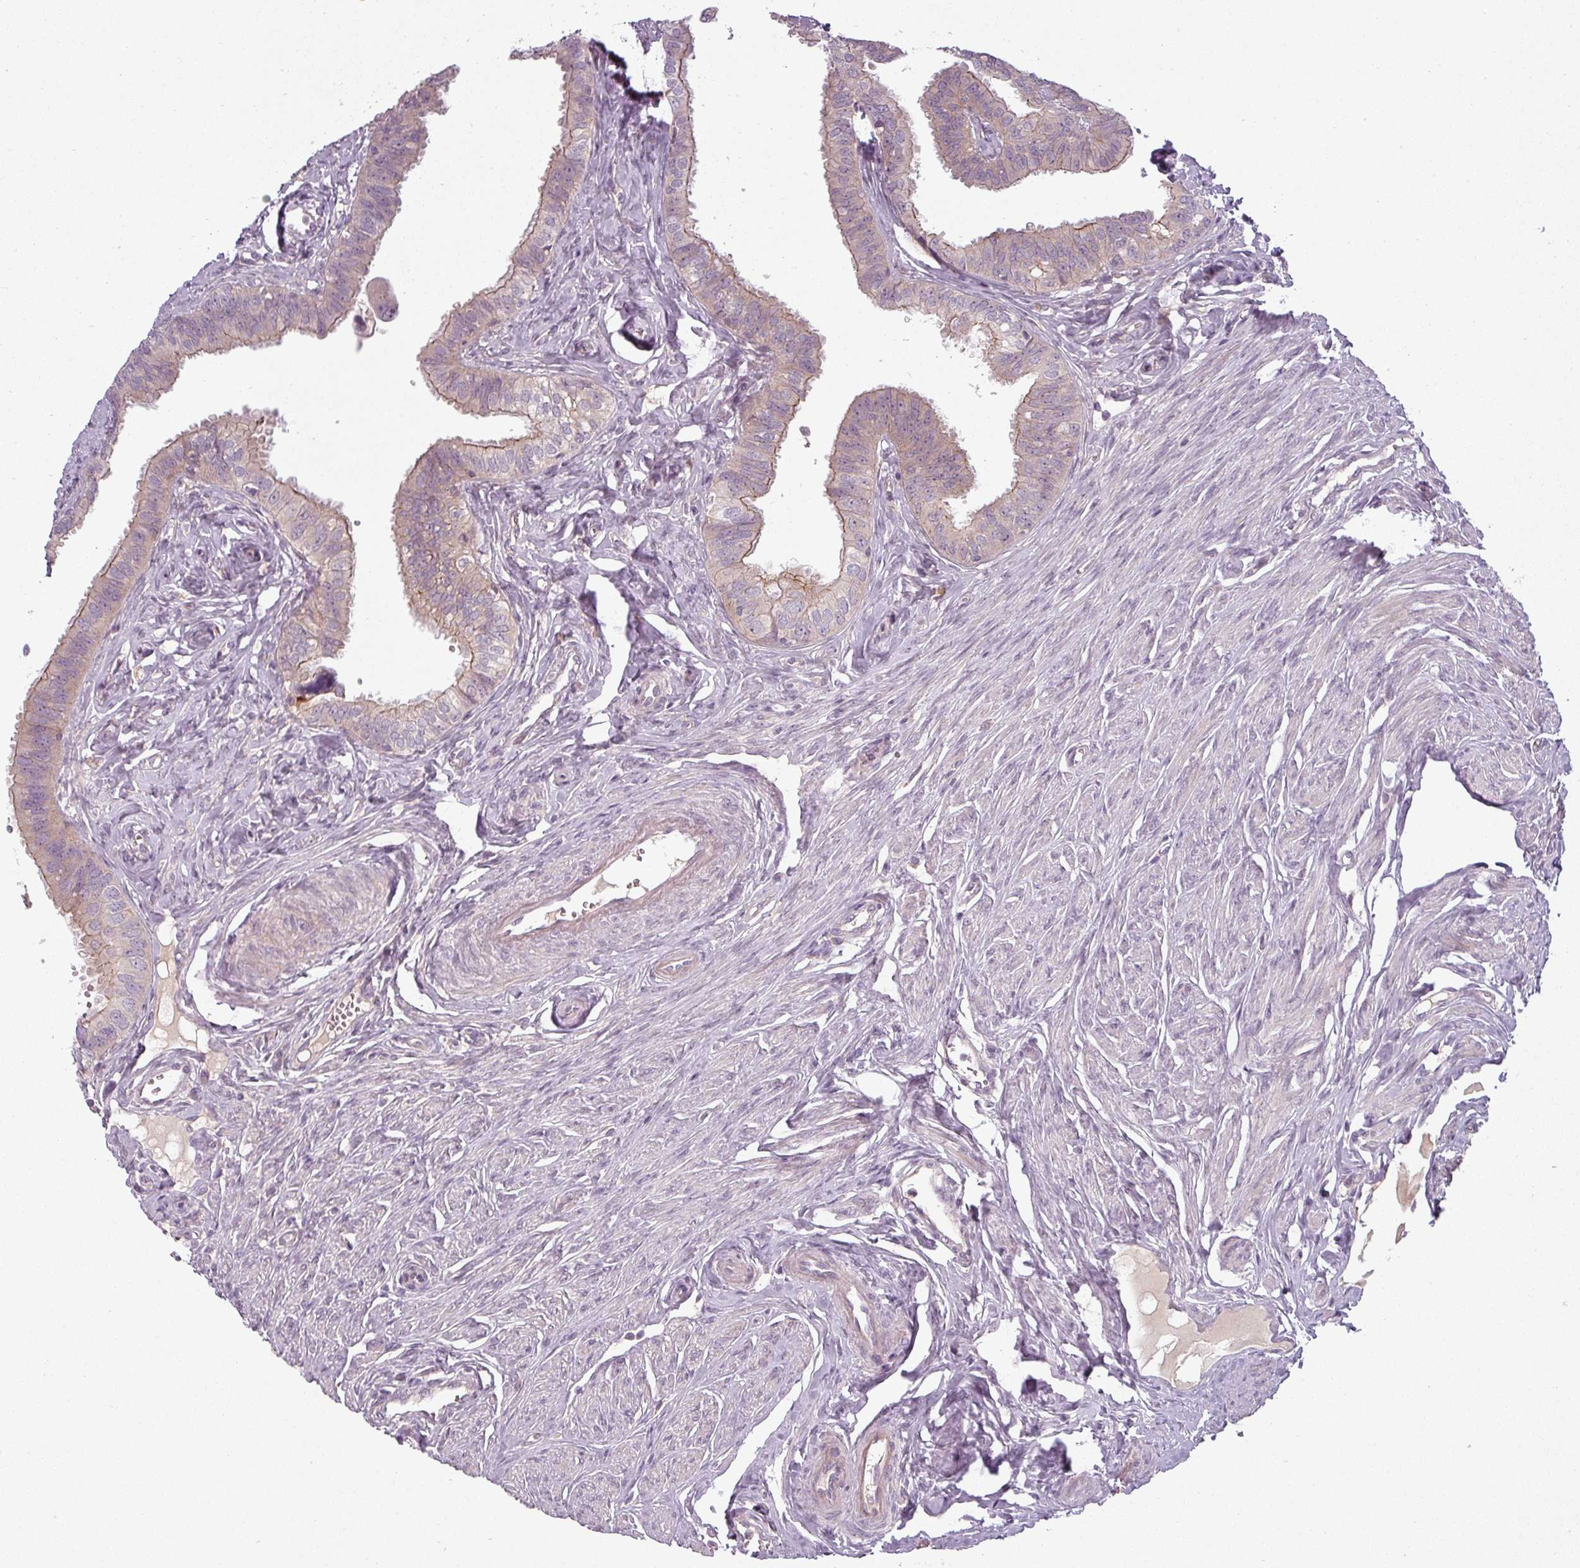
{"staining": {"intensity": "weak", "quantity": "25%-75%", "location": "cytoplasmic/membranous"}, "tissue": "fallopian tube", "cell_type": "Glandular cells", "image_type": "normal", "snomed": [{"axis": "morphology", "description": "Normal tissue, NOS"}, {"axis": "morphology", "description": "Carcinoma, NOS"}, {"axis": "topography", "description": "Fallopian tube"}, {"axis": "topography", "description": "Ovary"}], "caption": "Approximately 25%-75% of glandular cells in normal human fallopian tube demonstrate weak cytoplasmic/membranous protein positivity as visualized by brown immunohistochemical staining.", "gene": "SLC16A9", "patient": {"sex": "female", "age": 59}}